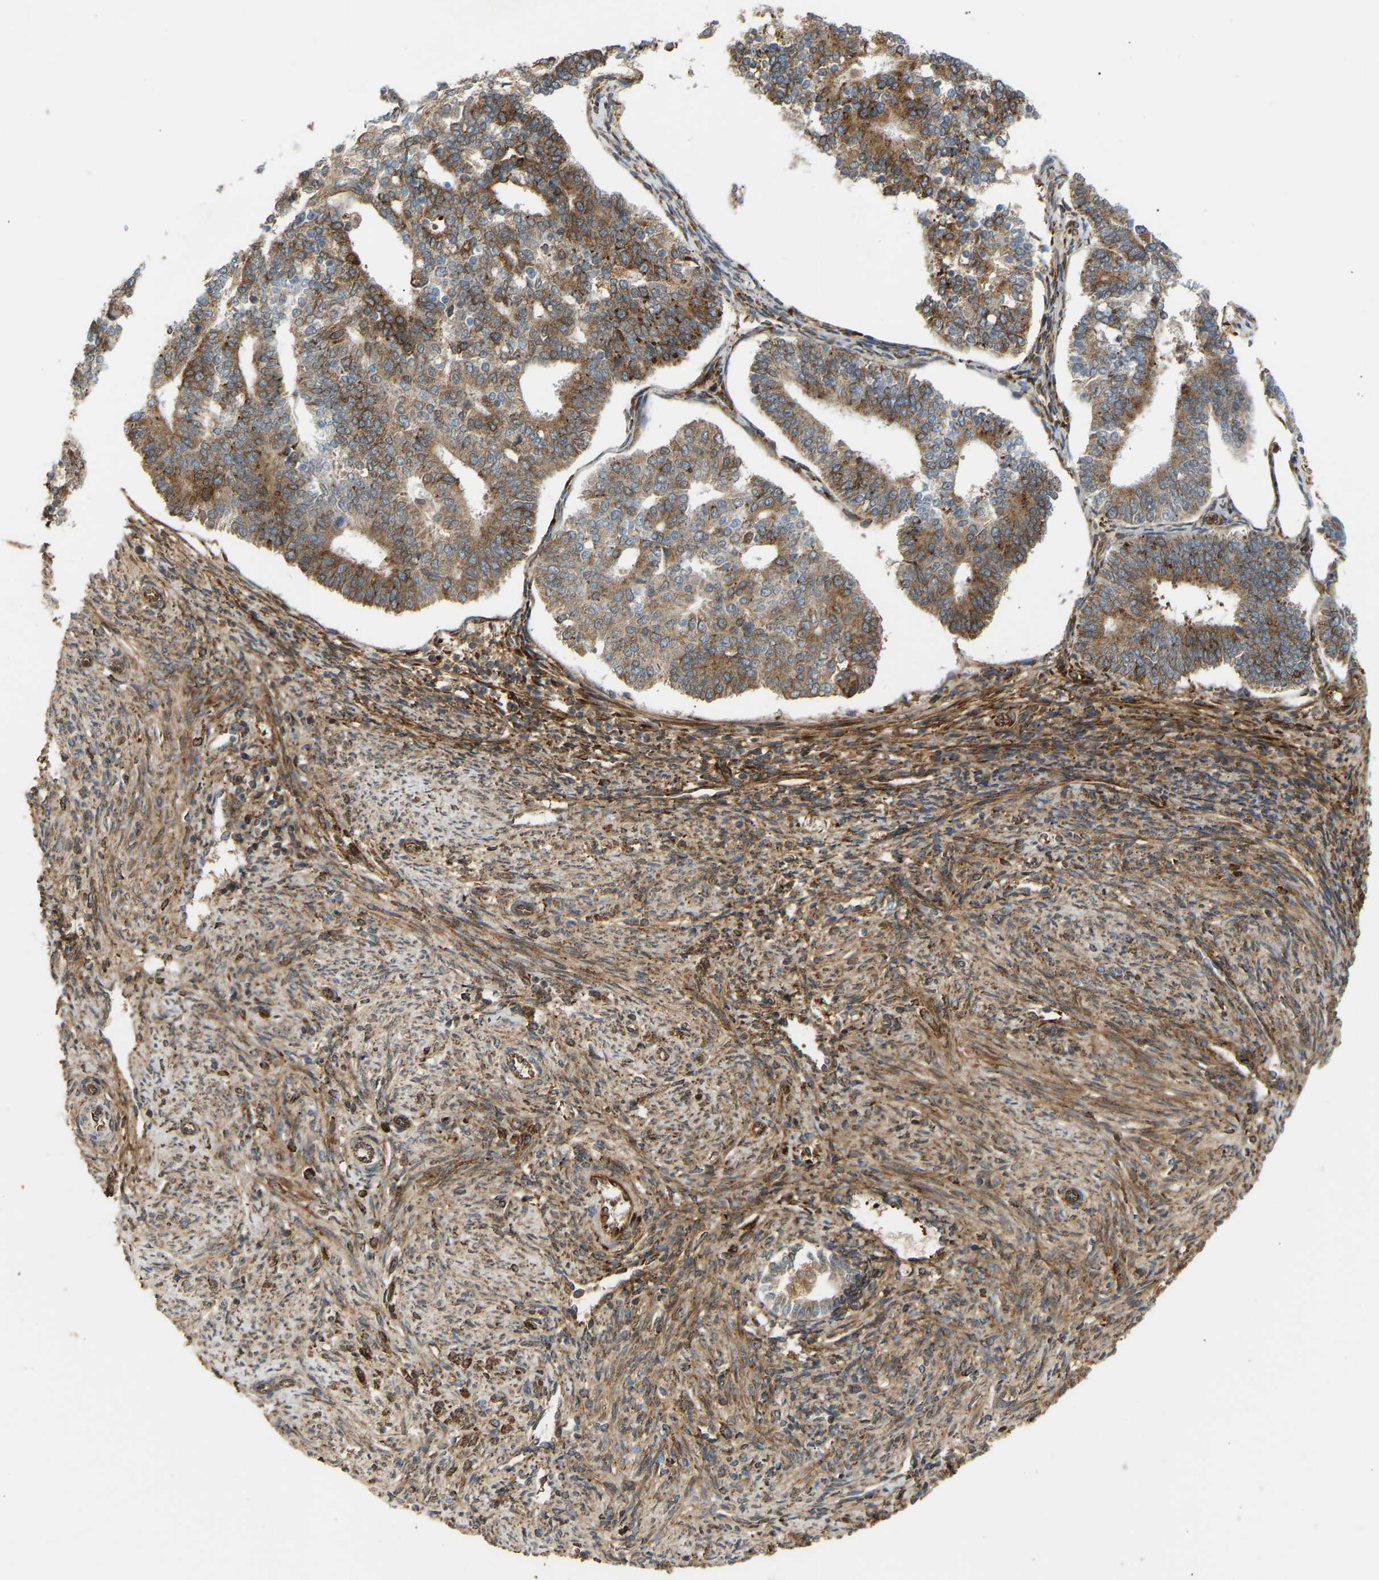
{"staining": {"intensity": "moderate", "quantity": ">75%", "location": "cytoplasmic/membranous"}, "tissue": "endometrial cancer", "cell_type": "Tumor cells", "image_type": "cancer", "snomed": [{"axis": "morphology", "description": "Adenocarcinoma, NOS"}, {"axis": "topography", "description": "Endometrium"}], "caption": "Endometrial cancer was stained to show a protein in brown. There is medium levels of moderate cytoplasmic/membranous staining in about >75% of tumor cells. (DAB (3,3'-diaminobenzidine) IHC, brown staining for protein, blue staining for nuclei).", "gene": "PLCG2", "patient": {"sex": "female", "age": 70}}